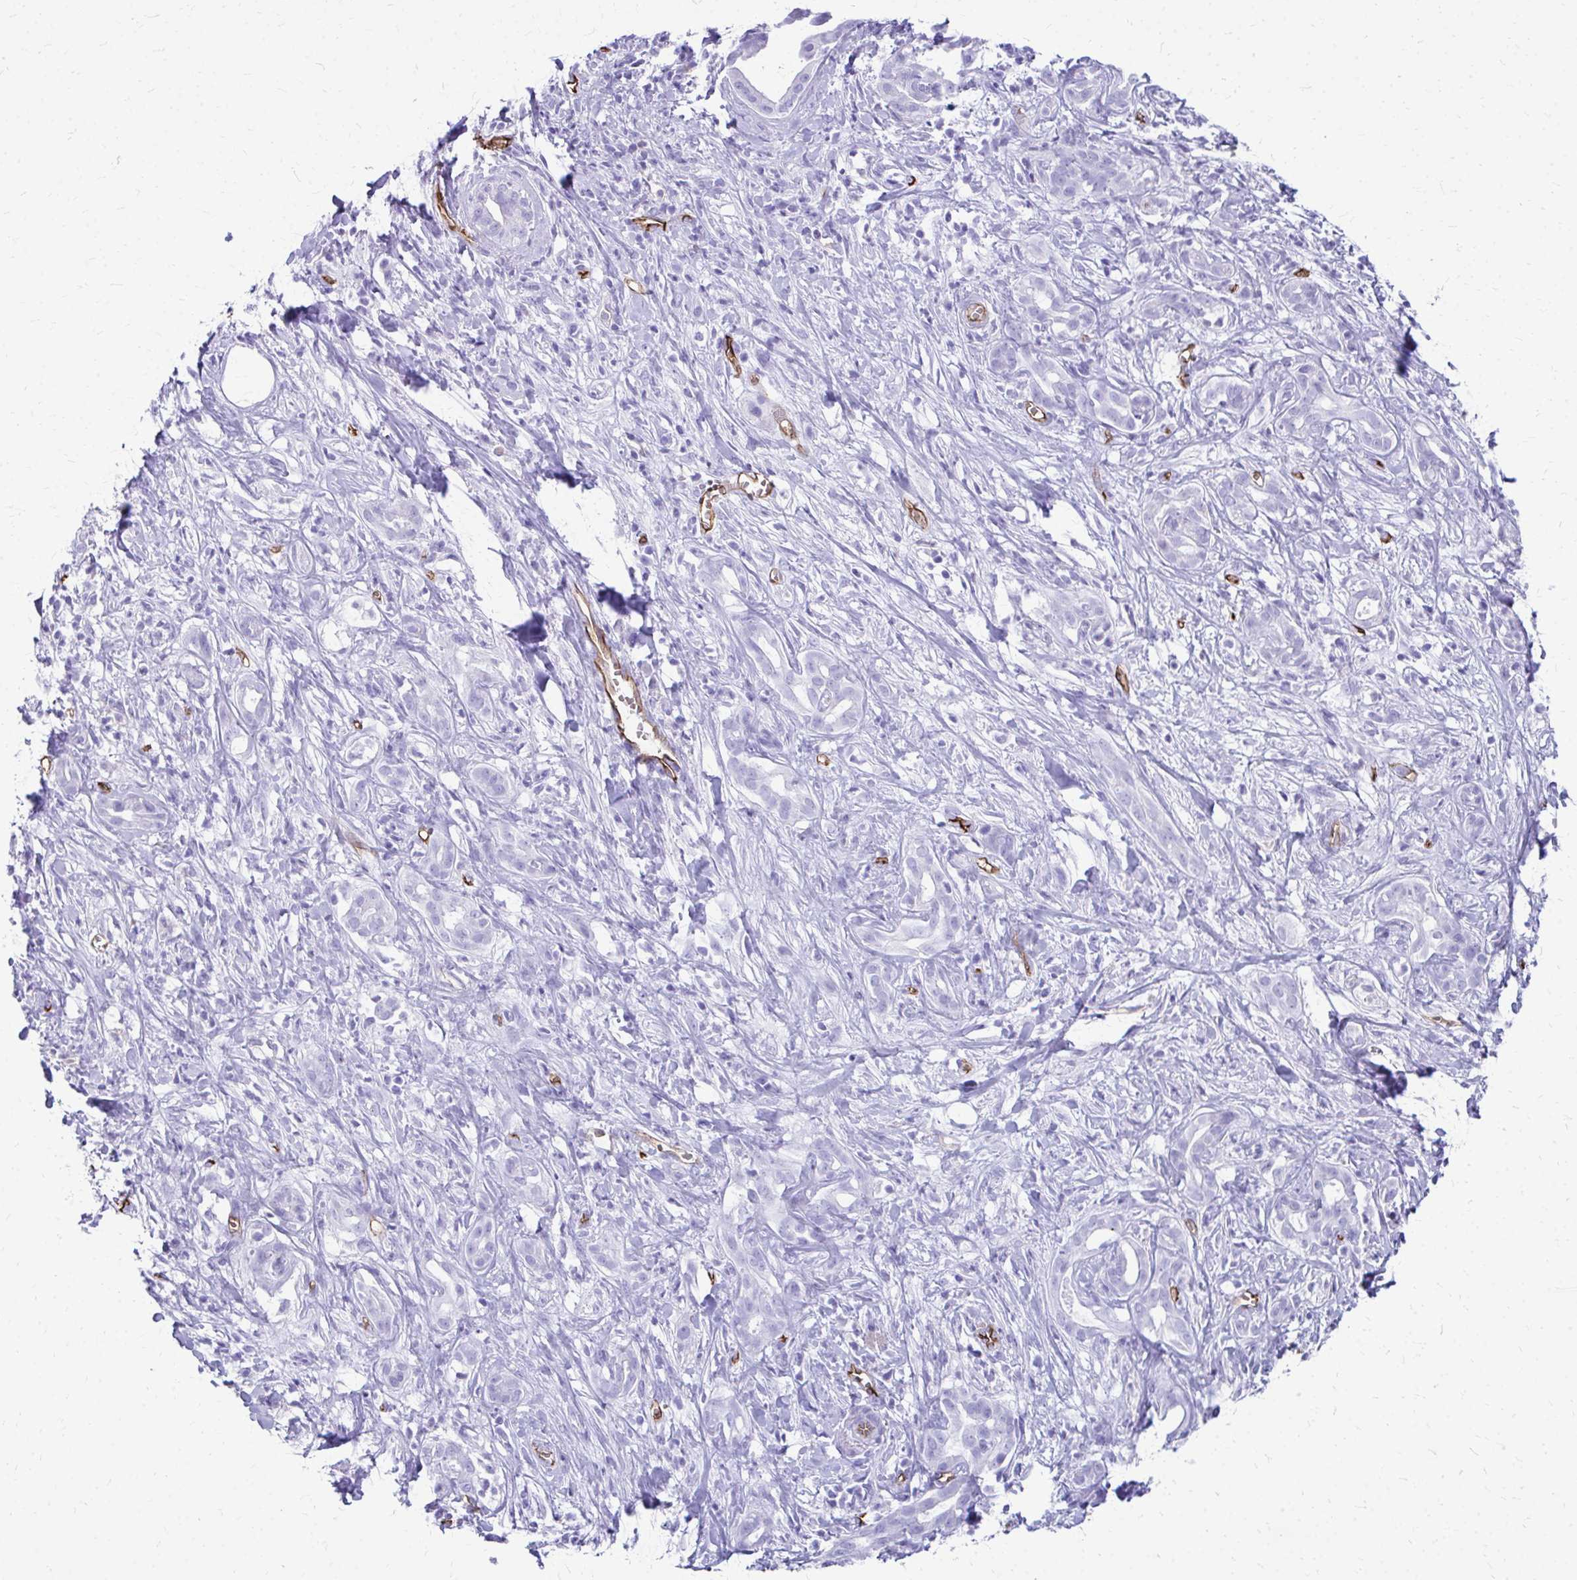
{"staining": {"intensity": "negative", "quantity": "none", "location": "none"}, "tissue": "pancreatic cancer", "cell_type": "Tumor cells", "image_type": "cancer", "snomed": [{"axis": "morphology", "description": "Adenocarcinoma, NOS"}, {"axis": "topography", "description": "Pancreas"}], "caption": "The immunohistochemistry (IHC) histopathology image has no significant positivity in tumor cells of adenocarcinoma (pancreatic) tissue.", "gene": "TPSG1", "patient": {"sex": "male", "age": 61}}